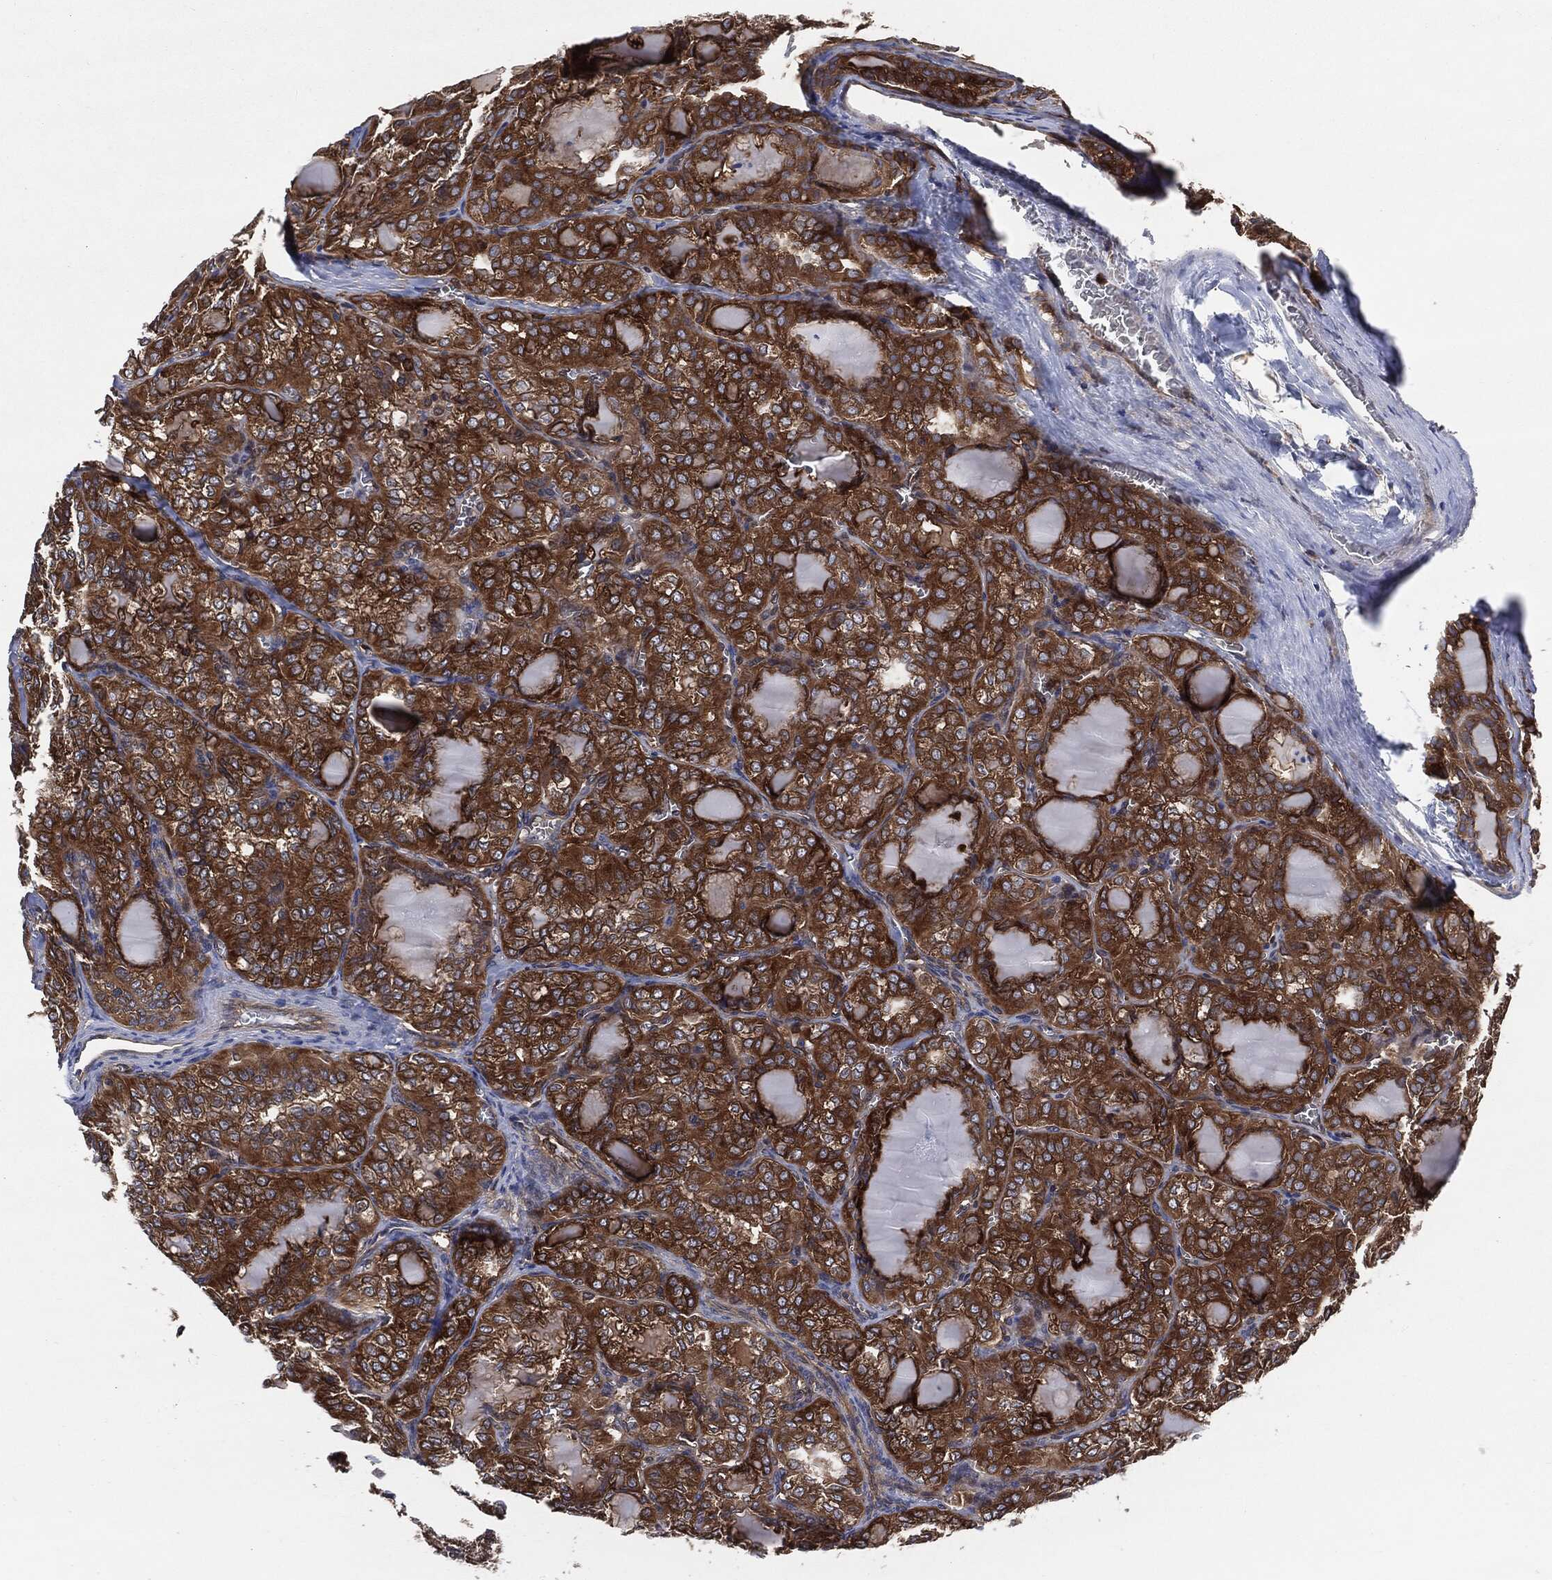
{"staining": {"intensity": "strong", "quantity": ">75%", "location": "cytoplasmic/membranous"}, "tissue": "thyroid cancer", "cell_type": "Tumor cells", "image_type": "cancer", "snomed": [{"axis": "morphology", "description": "Papillary adenocarcinoma, NOS"}, {"axis": "topography", "description": "Thyroid gland"}], "caption": "Immunohistochemical staining of human thyroid cancer exhibits high levels of strong cytoplasmic/membranous protein expression in about >75% of tumor cells. (IHC, brightfield microscopy, high magnification).", "gene": "XPNPEP1", "patient": {"sex": "female", "age": 41}}